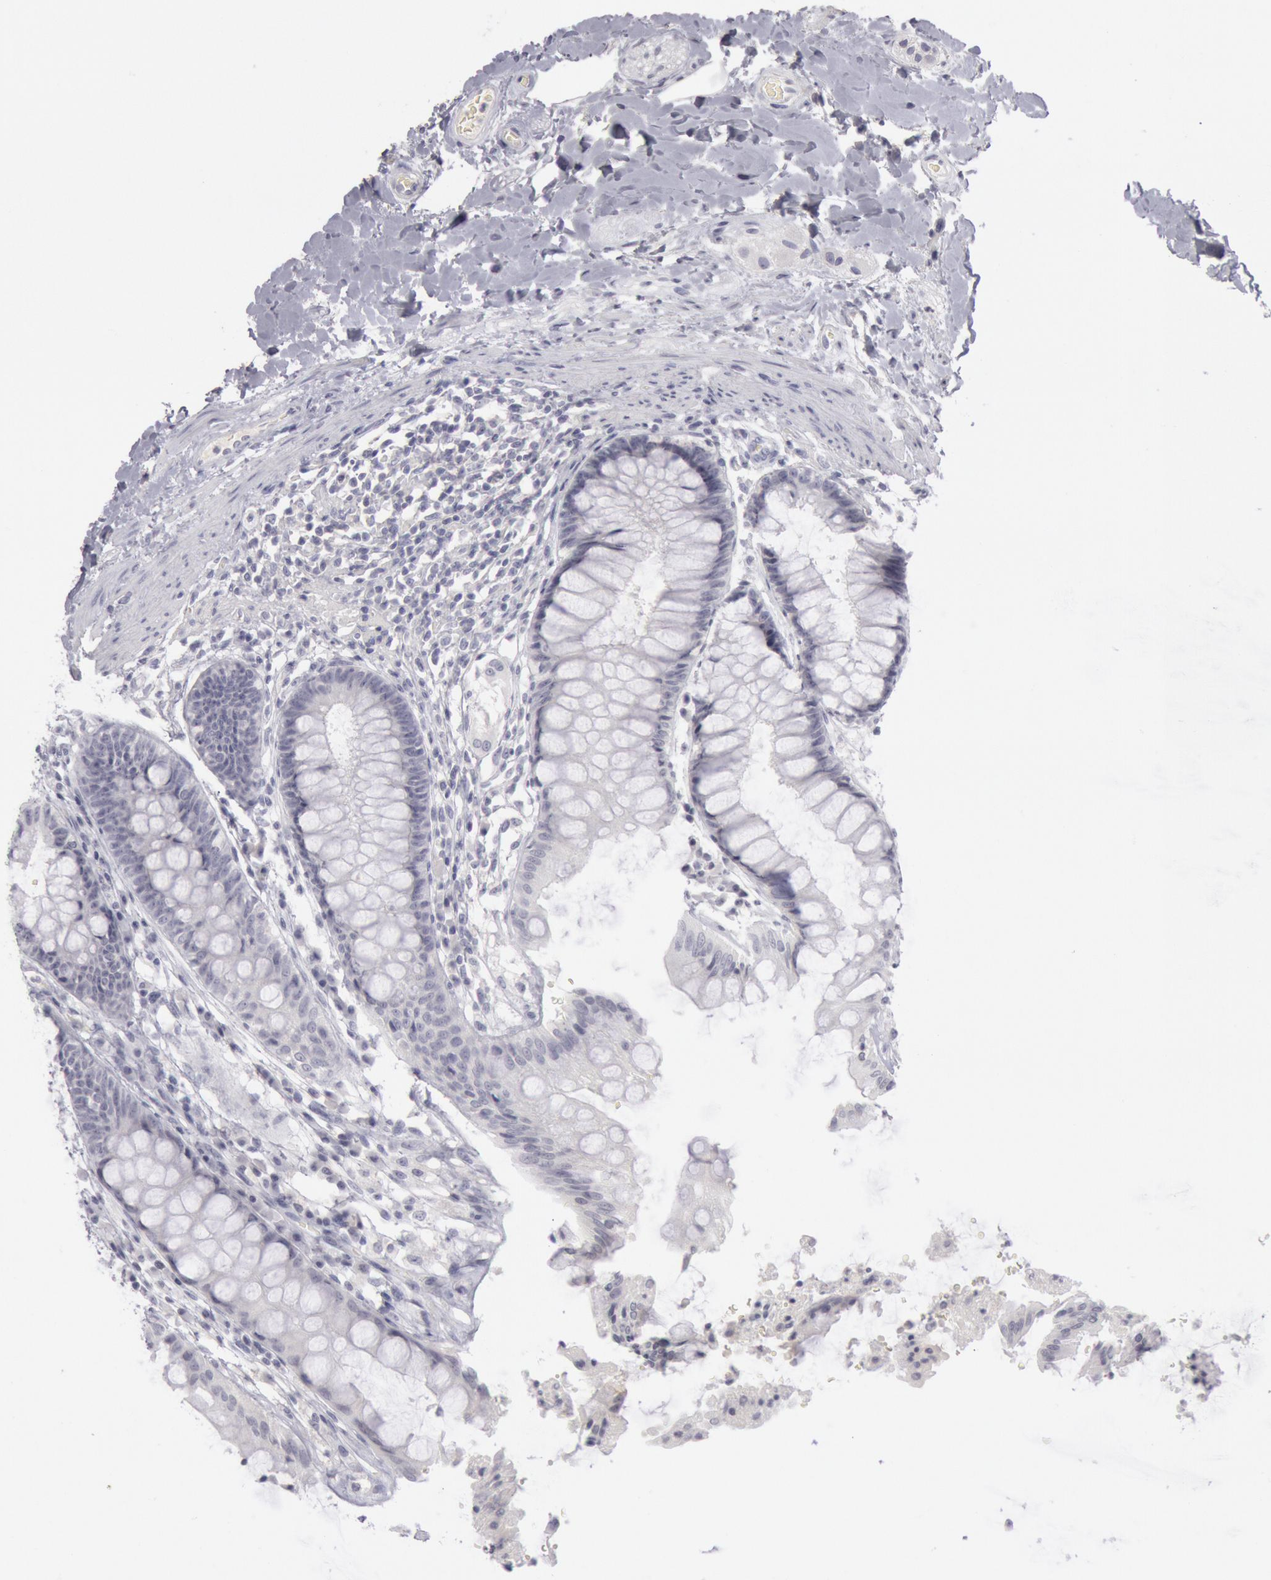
{"staining": {"intensity": "negative", "quantity": "none", "location": "none"}, "tissue": "rectum", "cell_type": "Glandular cells", "image_type": "normal", "snomed": [{"axis": "morphology", "description": "Normal tissue, NOS"}, {"axis": "topography", "description": "Rectum"}], "caption": "Immunohistochemistry (IHC) micrograph of benign rectum: human rectum stained with DAB (3,3'-diaminobenzidine) reveals no significant protein expression in glandular cells.", "gene": "KRT16", "patient": {"sex": "female", "age": 46}}